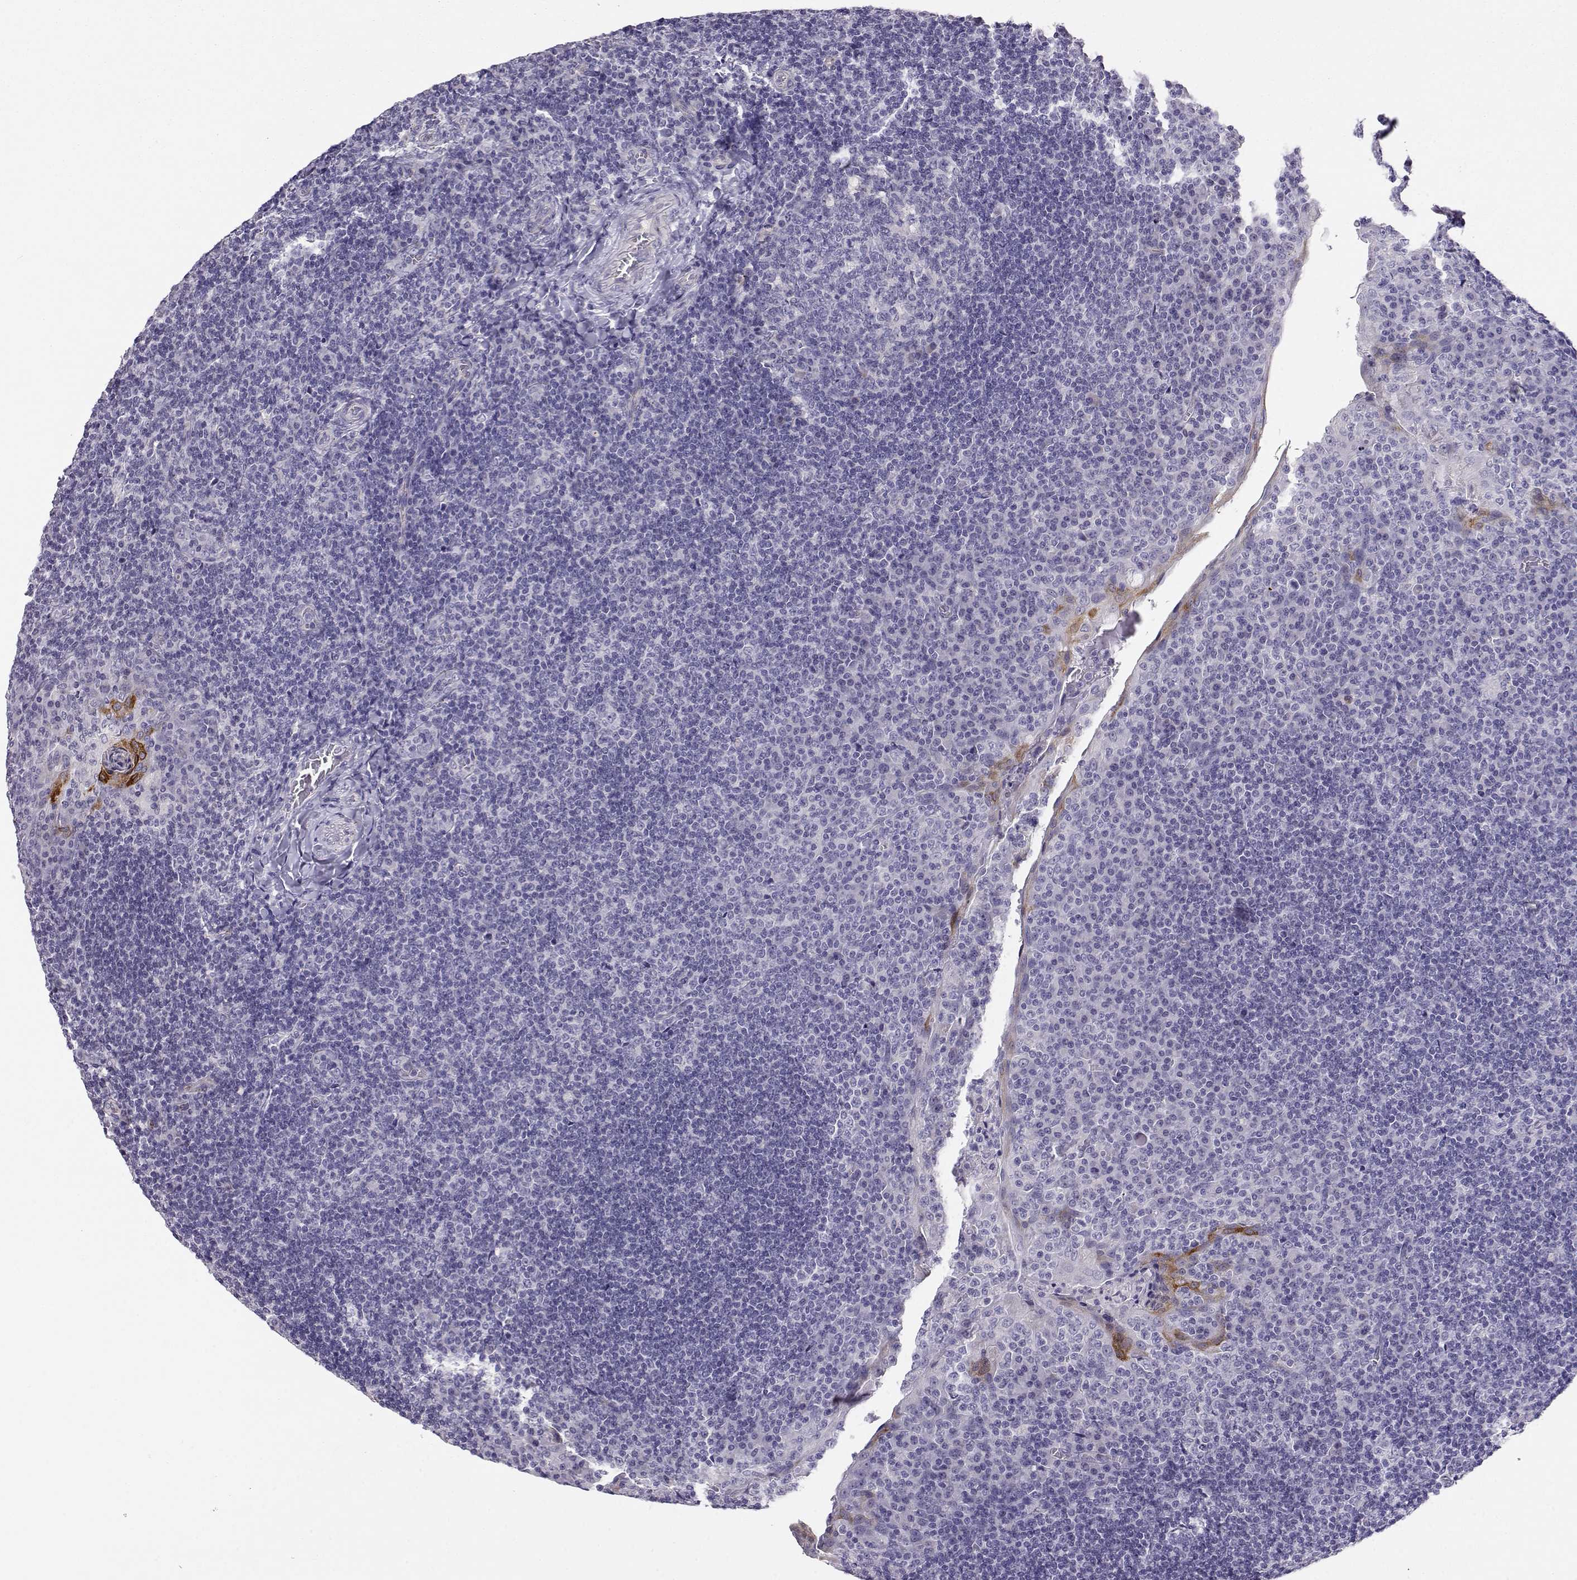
{"staining": {"intensity": "negative", "quantity": "none", "location": "none"}, "tissue": "tonsil", "cell_type": "Germinal center cells", "image_type": "normal", "snomed": [{"axis": "morphology", "description": "Normal tissue, NOS"}, {"axis": "topography", "description": "Tonsil"}], "caption": "This is an immunohistochemistry photomicrograph of normal human tonsil. There is no expression in germinal center cells.", "gene": "ENDOU", "patient": {"sex": "male", "age": 17}}